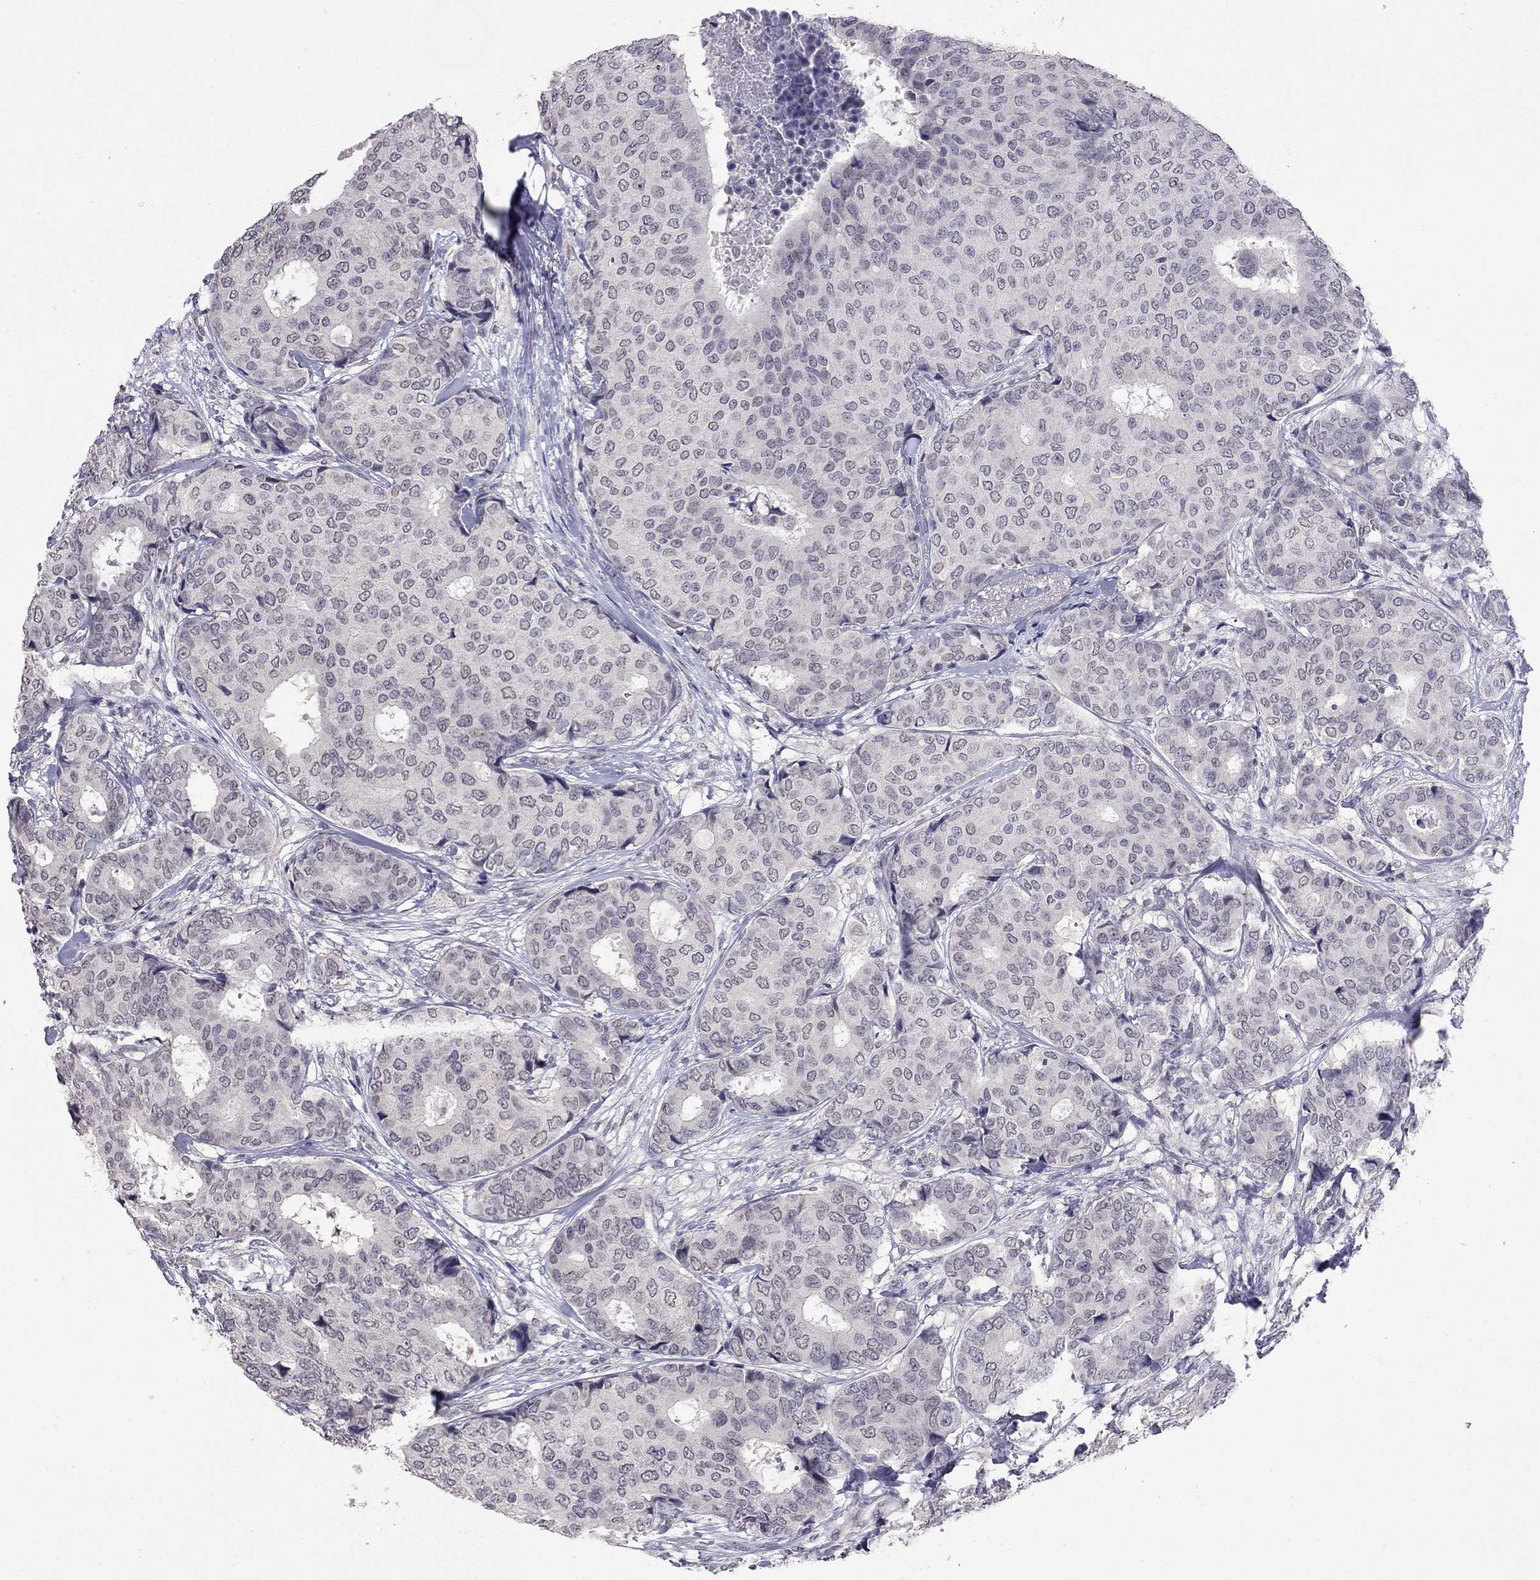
{"staining": {"intensity": "negative", "quantity": "none", "location": "none"}, "tissue": "breast cancer", "cell_type": "Tumor cells", "image_type": "cancer", "snomed": [{"axis": "morphology", "description": "Duct carcinoma"}, {"axis": "topography", "description": "Breast"}], "caption": "IHC of human breast cancer reveals no staining in tumor cells. (Stains: DAB (3,3'-diaminobenzidine) immunohistochemistry with hematoxylin counter stain, Microscopy: brightfield microscopy at high magnification).", "gene": "WNK3", "patient": {"sex": "female", "age": 75}}